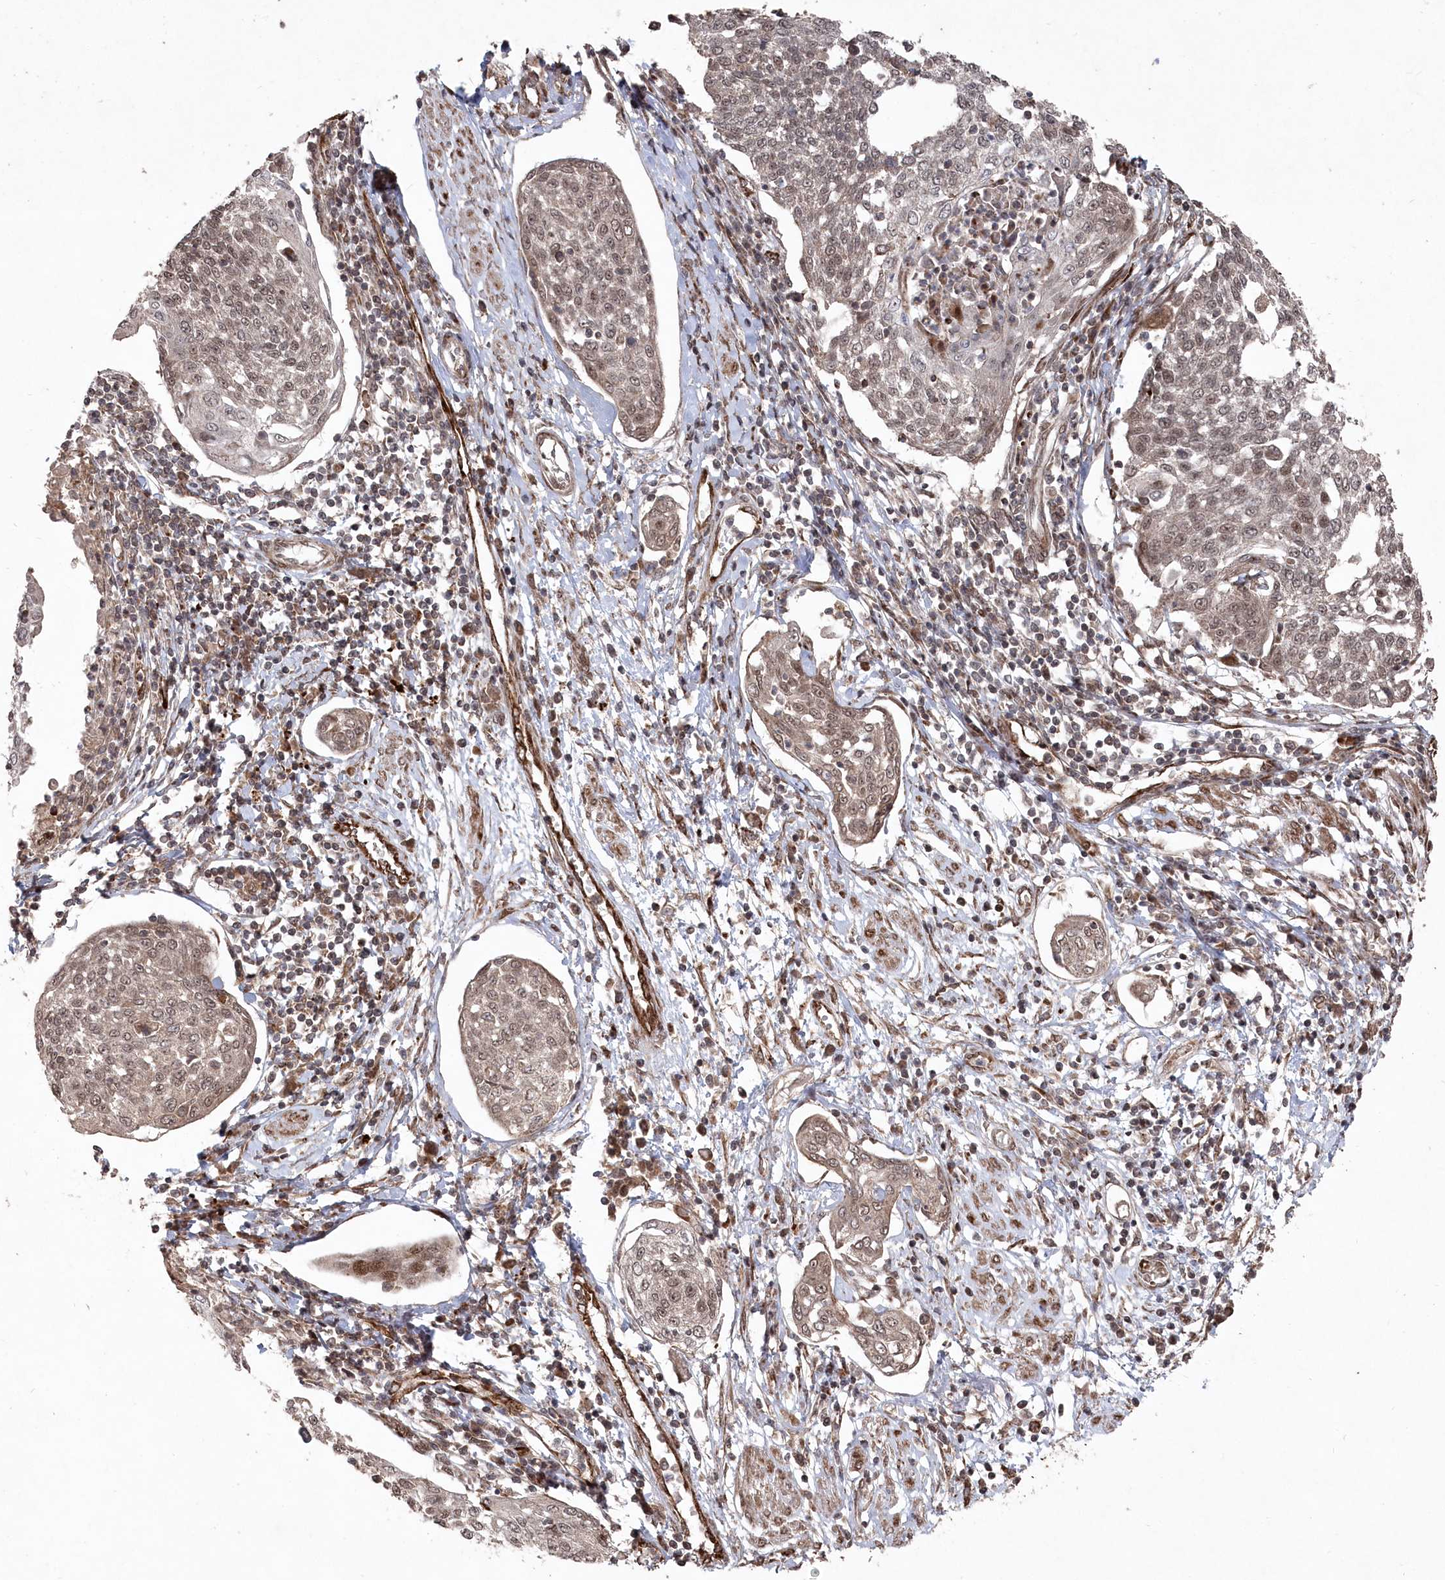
{"staining": {"intensity": "weak", "quantity": ">75%", "location": "nuclear"}, "tissue": "cervical cancer", "cell_type": "Tumor cells", "image_type": "cancer", "snomed": [{"axis": "morphology", "description": "Squamous cell carcinoma, NOS"}, {"axis": "topography", "description": "Cervix"}], "caption": "Immunohistochemistry (DAB (3,3'-diaminobenzidine)) staining of cervical squamous cell carcinoma shows weak nuclear protein staining in approximately >75% of tumor cells.", "gene": "POLR3A", "patient": {"sex": "female", "age": 34}}